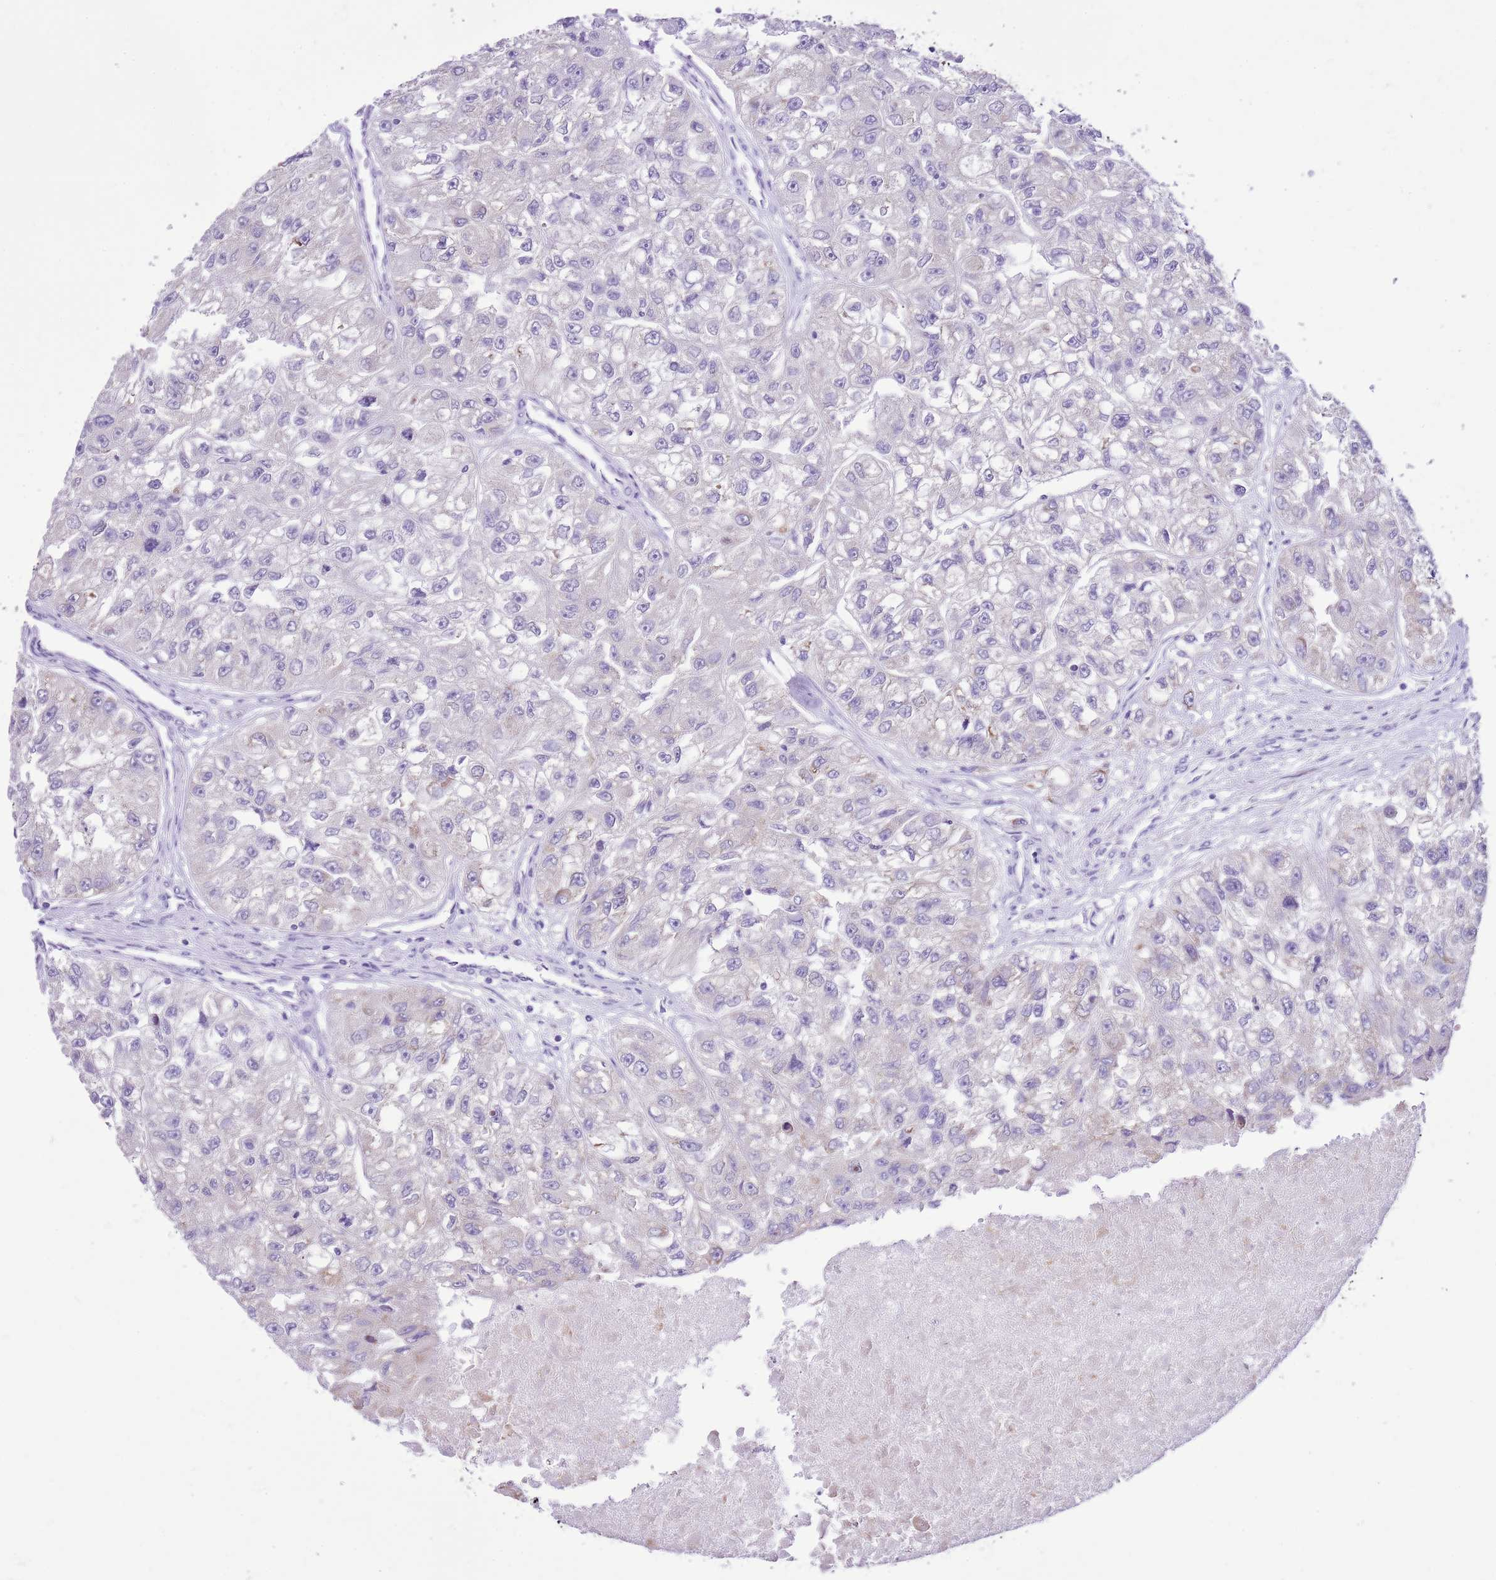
{"staining": {"intensity": "negative", "quantity": "none", "location": "none"}, "tissue": "renal cancer", "cell_type": "Tumor cells", "image_type": "cancer", "snomed": [{"axis": "morphology", "description": "Adenocarcinoma, NOS"}, {"axis": "topography", "description": "Kidney"}], "caption": "The IHC image has no significant staining in tumor cells of adenocarcinoma (renal) tissue.", "gene": "AAR2", "patient": {"sex": "male", "age": 63}}